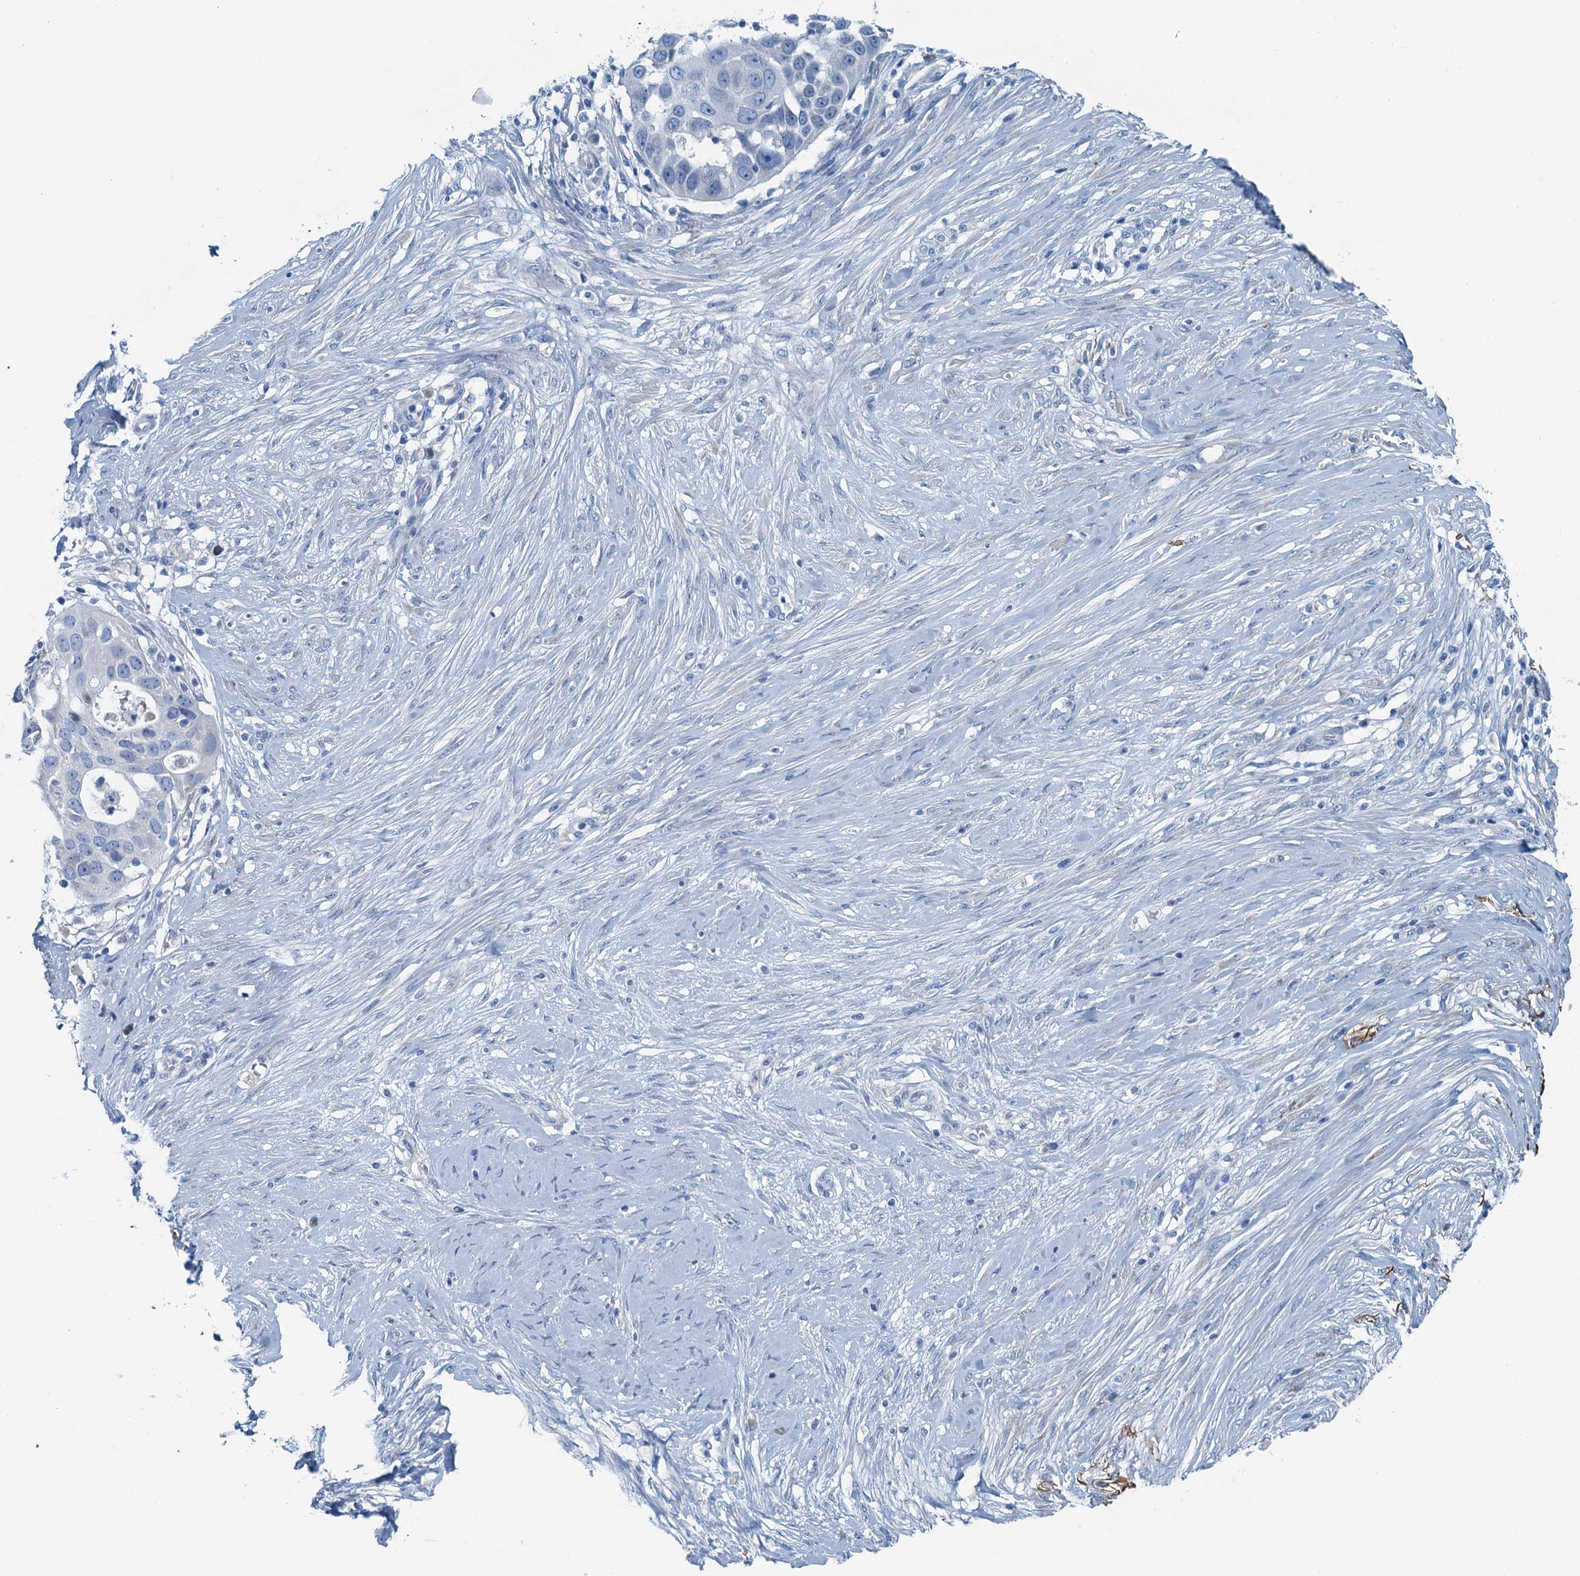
{"staining": {"intensity": "negative", "quantity": "none", "location": "none"}, "tissue": "skin cancer", "cell_type": "Tumor cells", "image_type": "cancer", "snomed": [{"axis": "morphology", "description": "Squamous cell carcinoma, NOS"}, {"axis": "topography", "description": "Skin"}], "caption": "Skin cancer was stained to show a protein in brown. There is no significant positivity in tumor cells. (DAB immunohistochemistry visualized using brightfield microscopy, high magnification).", "gene": "C10orf88", "patient": {"sex": "female", "age": 44}}